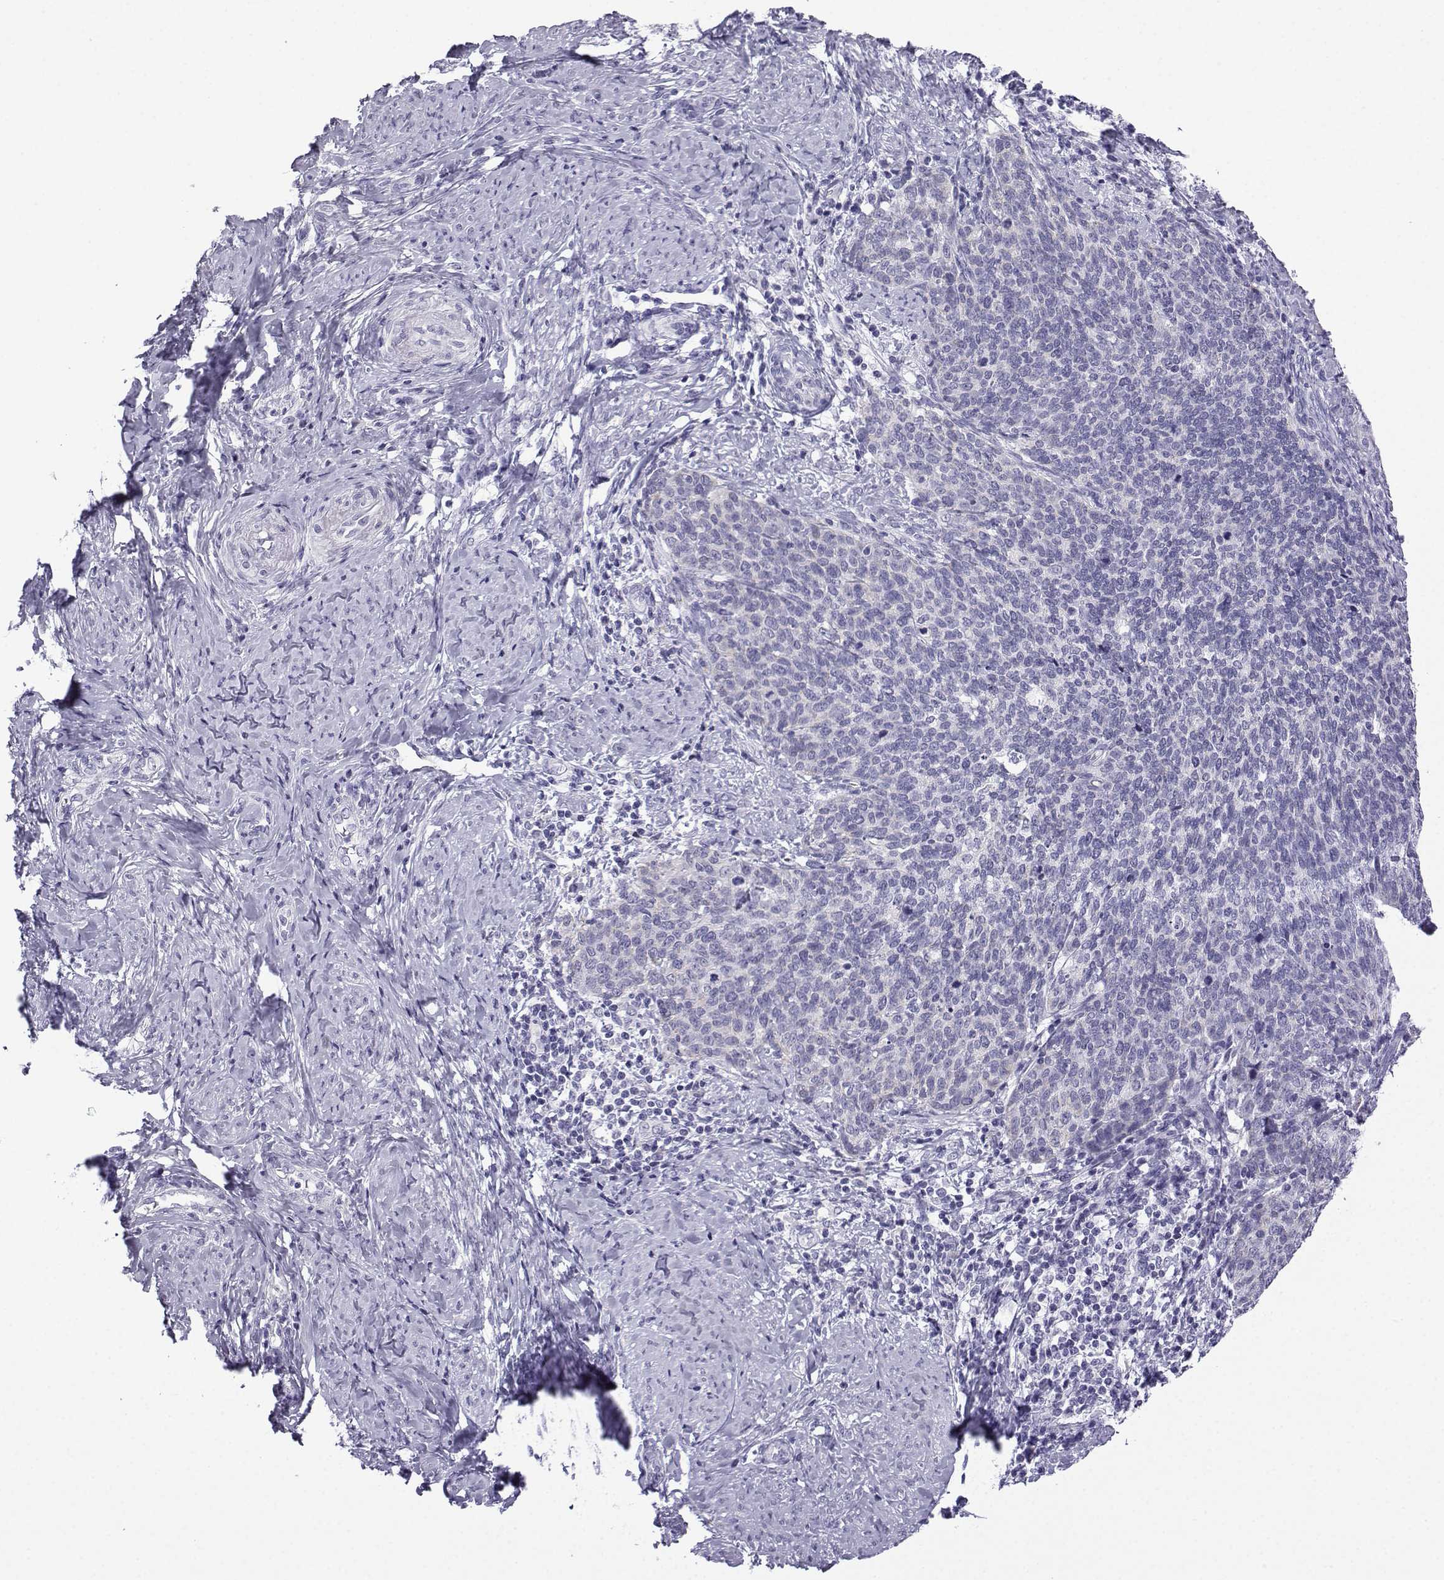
{"staining": {"intensity": "negative", "quantity": "none", "location": "none"}, "tissue": "cervical cancer", "cell_type": "Tumor cells", "image_type": "cancer", "snomed": [{"axis": "morphology", "description": "Normal tissue, NOS"}, {"axis": "morphology", "description": "Squamous cell carcinoma, NOS"}, {"axis": "topography", "description": "Cervix"}], "caption": "DAB immunohistochemical staining of human squamous cell carcinoma (cervical) displays no significant staining in tumor cells.", "gene": "ACRBP", "patient": {"sex": "female", "age": 39}}